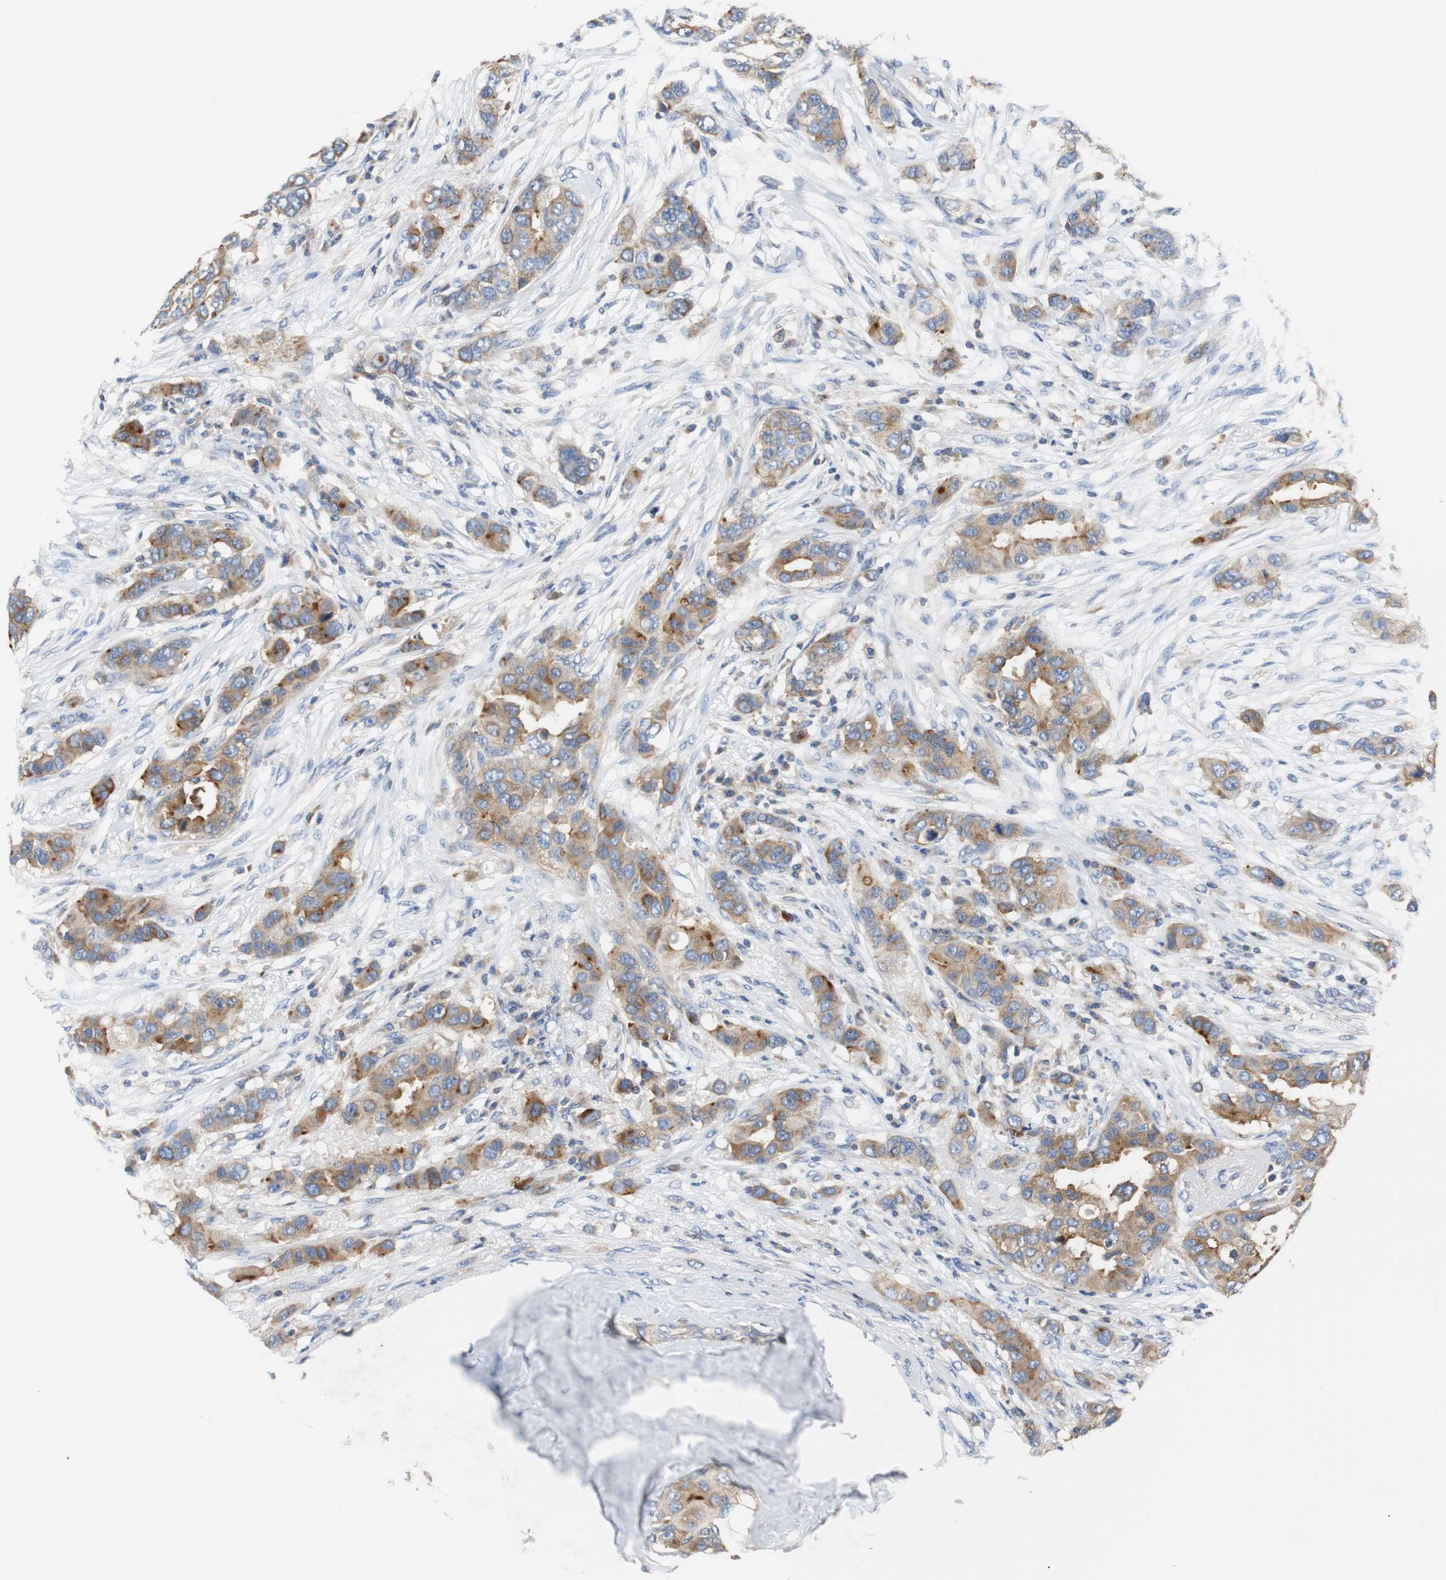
{"staining": {"intensity": "moderate", "quantity": ">75%", "location": "cytoplasmic/membranous"}, "tissue": "breast cancer", "cell_type": "Tumor cells", "image_type": "cancer", "snomed": [{"axis": "morphology", "description": "Duct carcinoma"}, {"axis": "topography", "description": "Breast"}], "caption": "A high-resolution image shows immunohistochemistry (IHC) staining of breast invasive ductal carcinoma, which demonstrates moderate cytoplasmic/membranous expression in approximately >75% of tumor cells.", "gene": "VAMP8", "patient": {"sex": "female", "age": 50}}